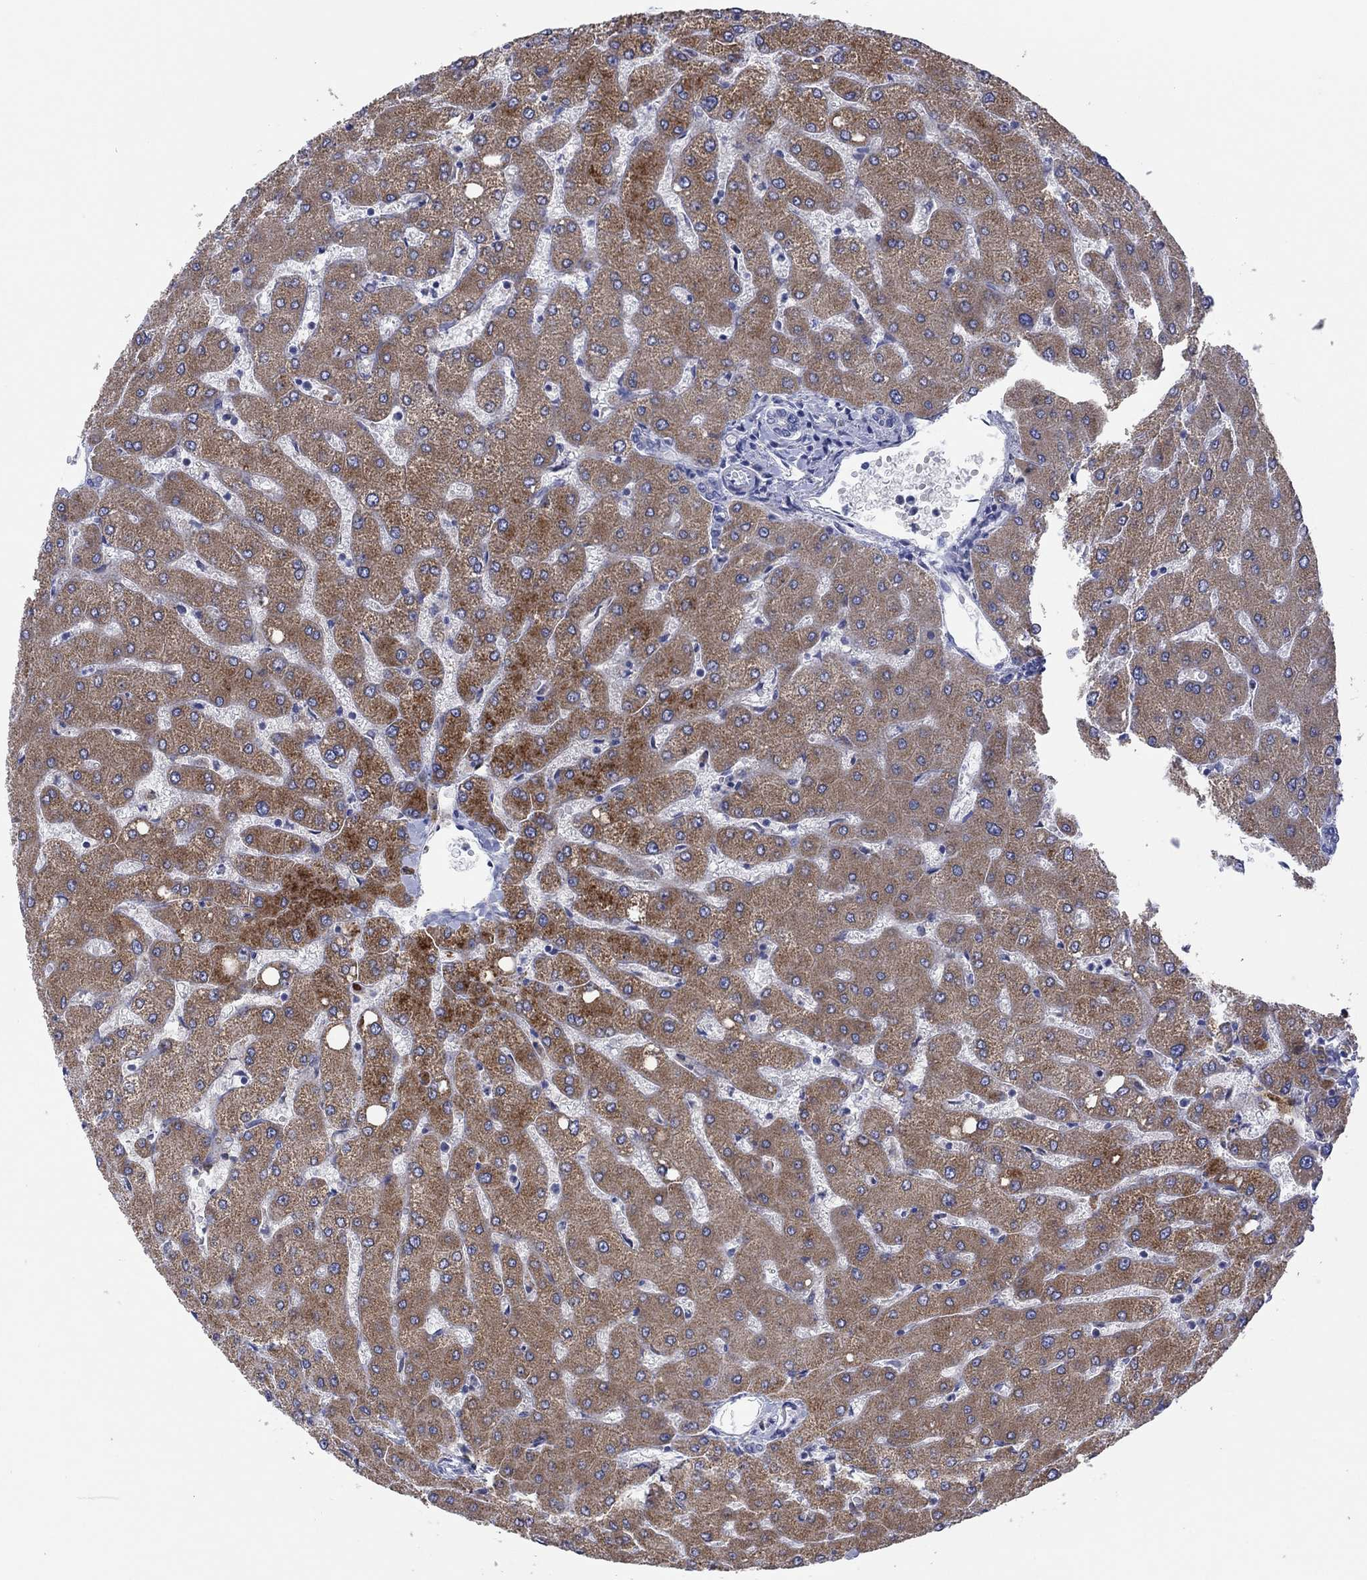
{"staining": {"intensity": "negative", "quantity": "none", "location": "none"}, "tissue": "liver", "cell_type": "Cholangiocytes", "image_type": "normal", "snomed": [{"axis": "morphology", "description": "Normal tissue, NOS"}, {"axis": "topography", "description": "Liver"}], "caption": "This histopathology image is of normal liver stained with IHC to label a protein in brown with the nuclei are counter-stained blue. There is no expression in cholangiocytes. The staining was performed using DAB to visualize the protein expression in brown, while the nuclei were stained in blue with hematoxylin (Magnification: 20x).", "gene": "CYP2B6", "patient": {"sex": "female", "age": 54}}